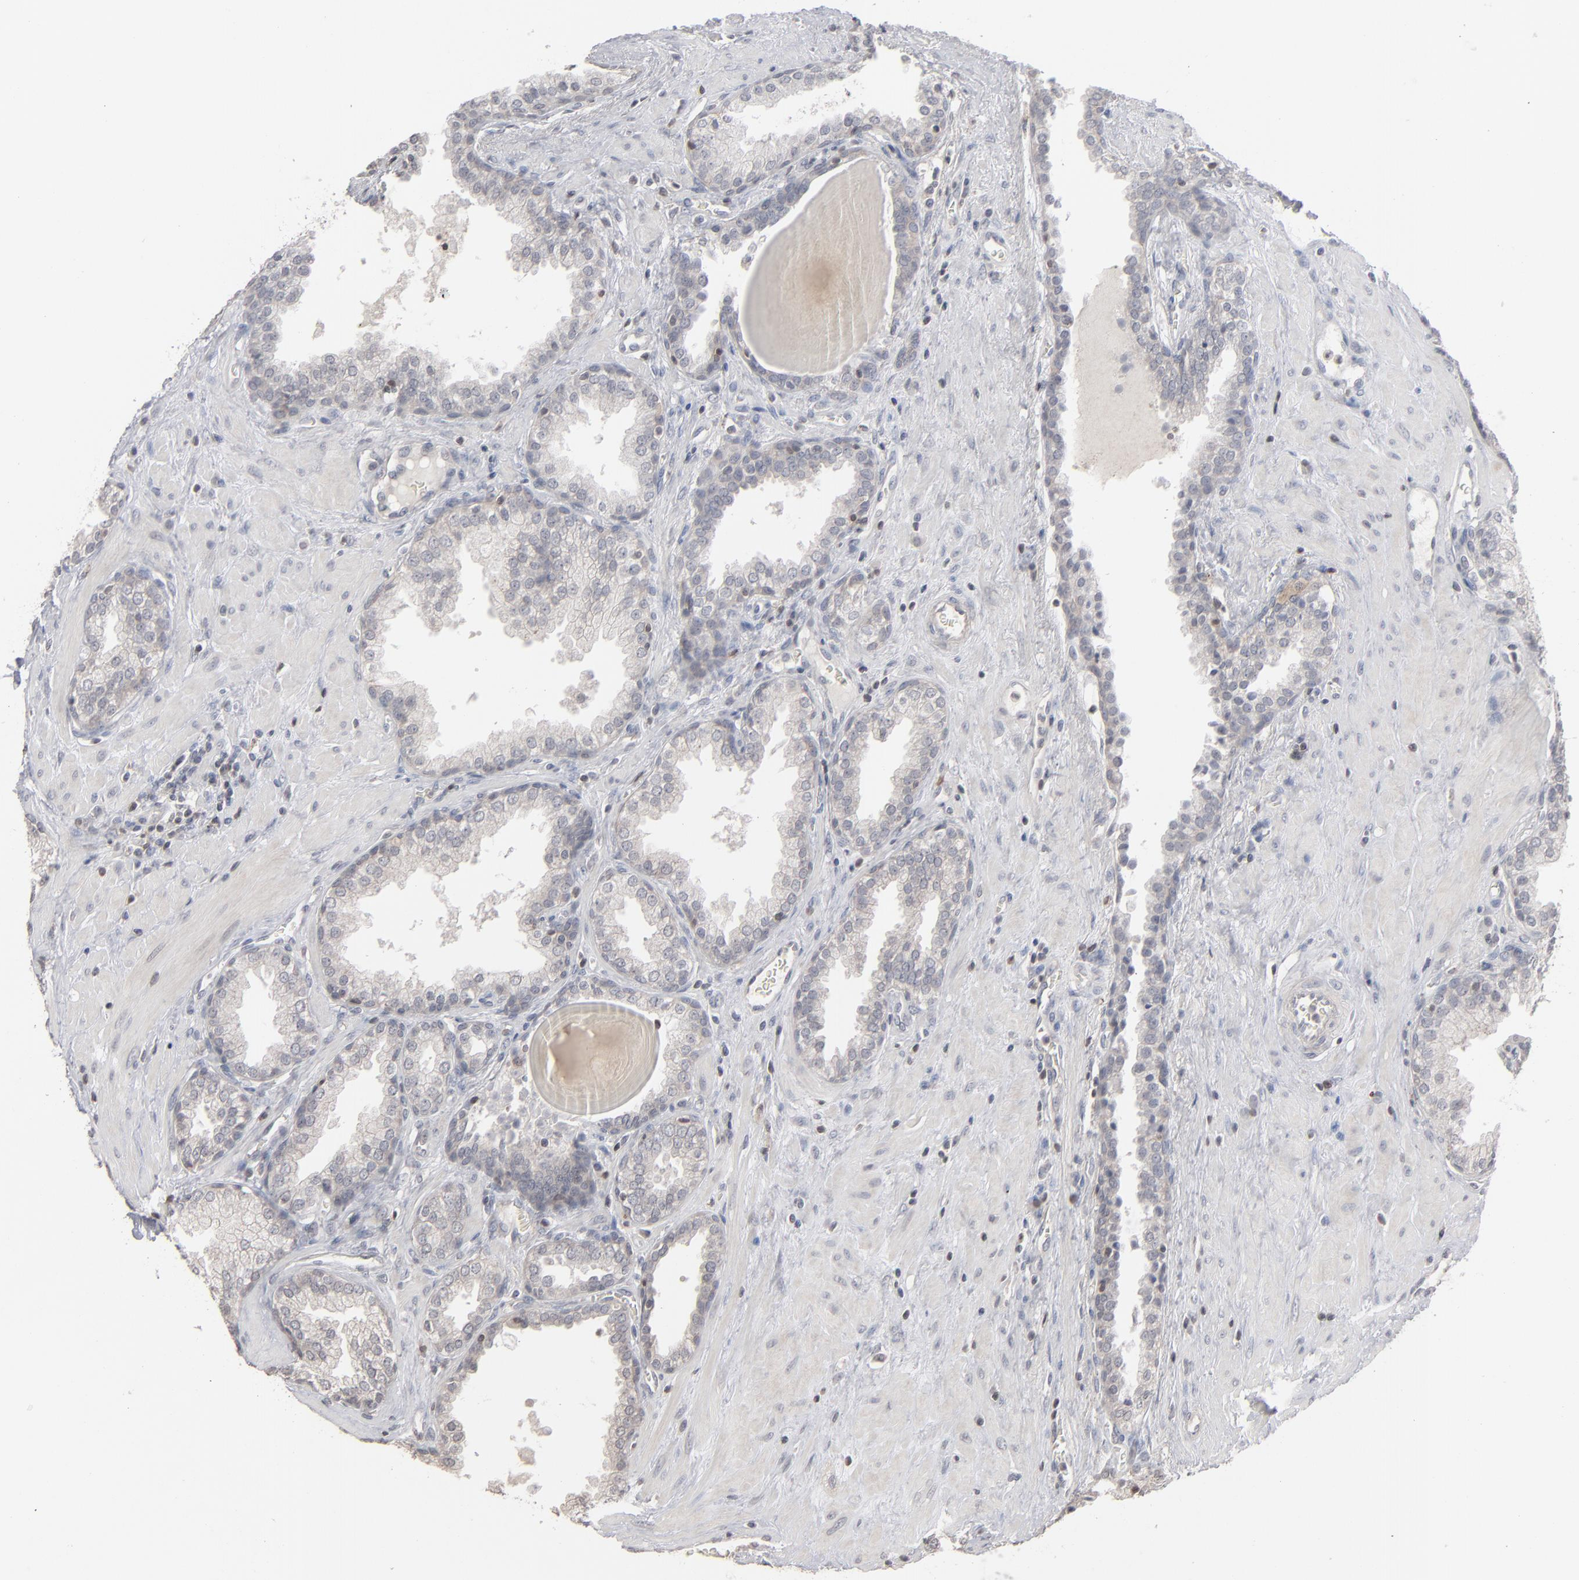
{"staining": {"intensity": "weak", "quantity": ">75%", "location": "cytoplasmic/membranous"}, "tissue": "prostate", "cell_type": "Glandular cells", "image_type": "normal", "snomed": [{"axis": "morphology", "description": "Normal tissue, NOS"}, {"axis": "topography", "description": "Prostate"}], "caption": "Approximately >75% of glandular cells in benign prostate demonstrate weak cytoplasmic/membranous protein expression as visualized by brown immunohistochemical staining.", "gene": "STAT4", "patient": {"sex": "male", "age": 51}}